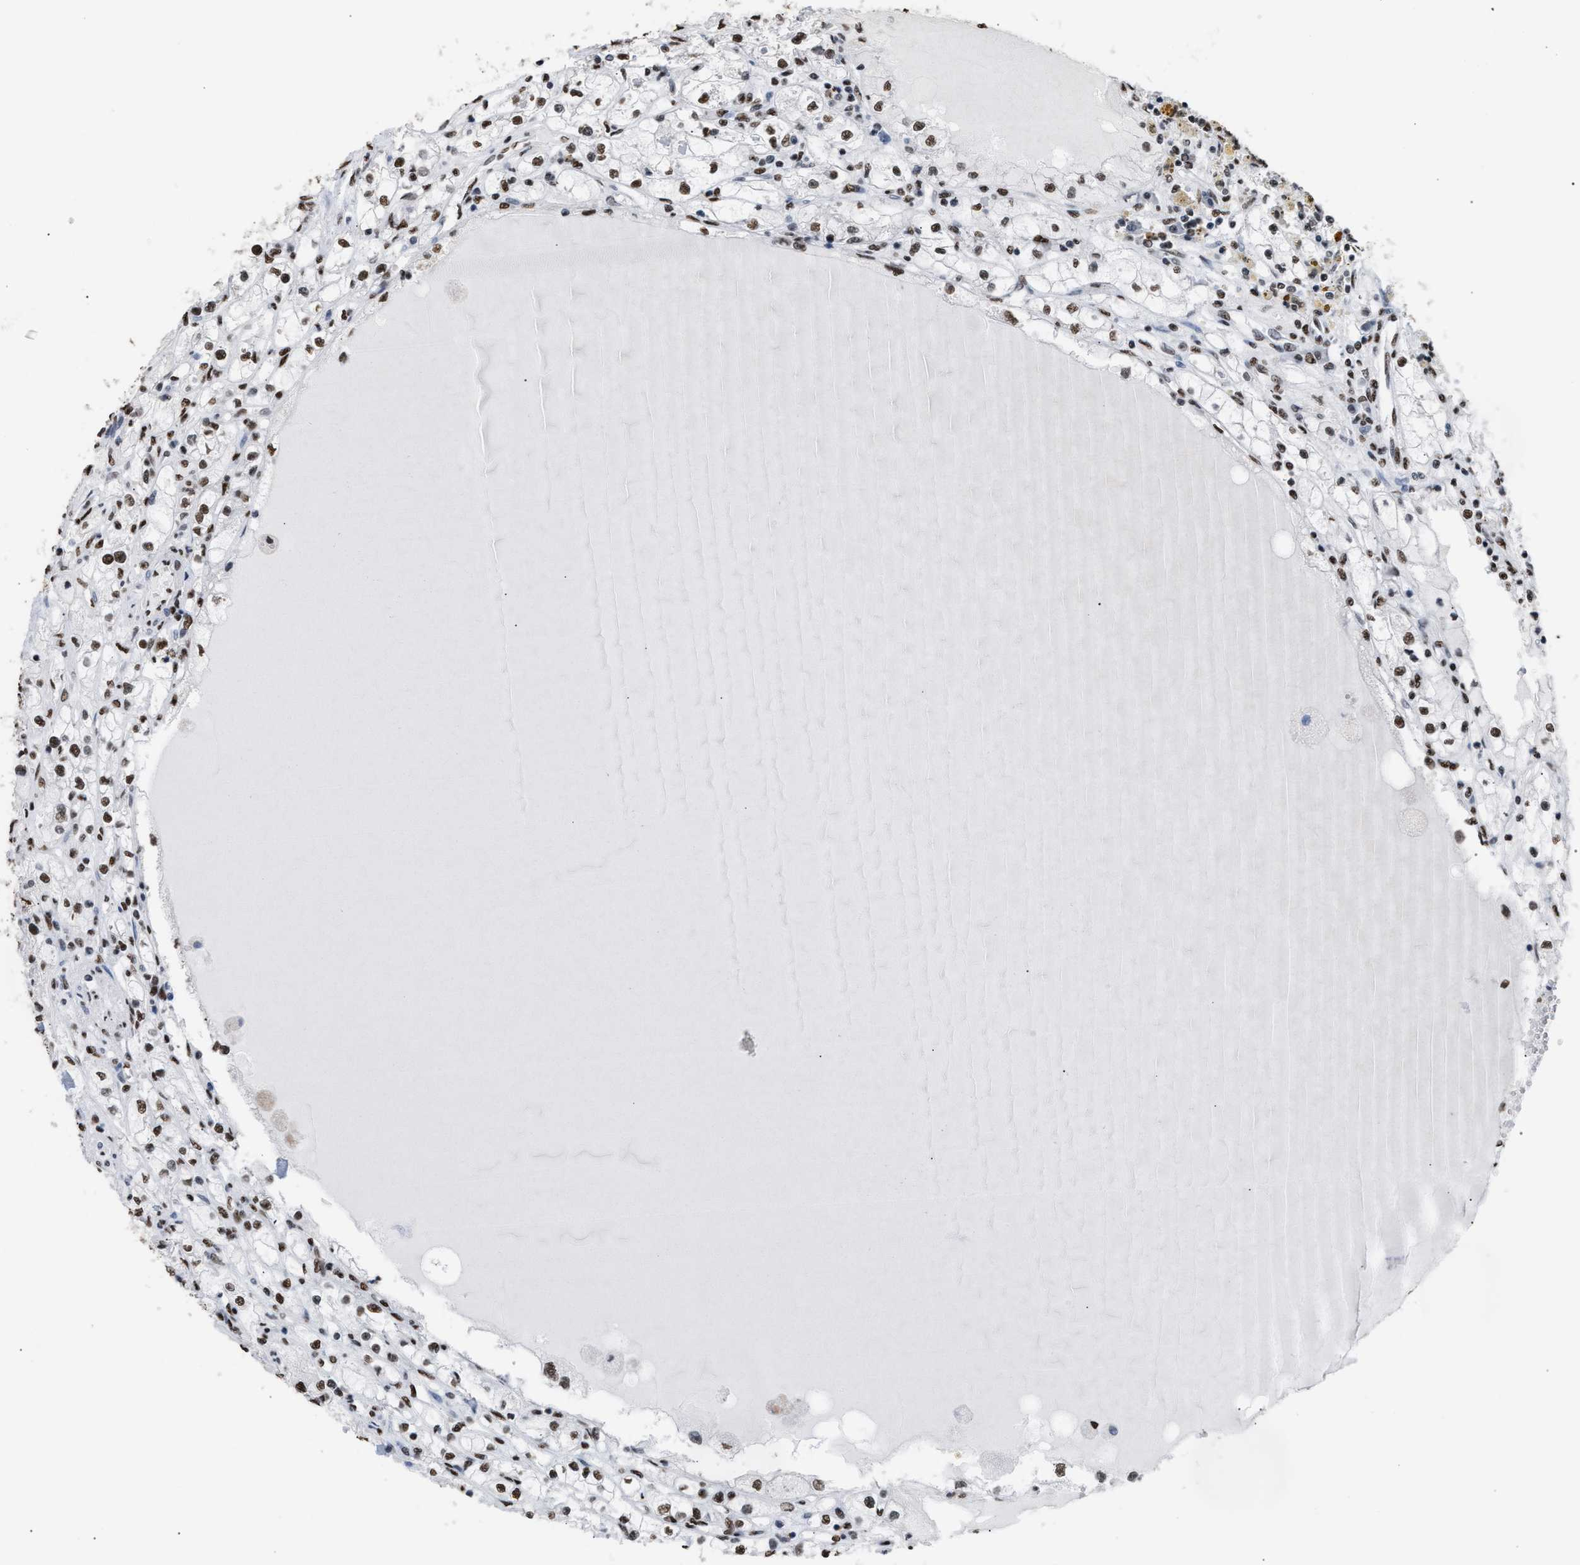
{"staining": {"intensity": "moderate", "quantity": ">75%", "location": "nuclear"}, "tissue": "renal cancer", "cell_type": "Tumor cells", "image_type": "cancer", "snomed": [{"axis": "morphology", "description": "Adenocarcinoma, NOS"}, {"axis": "topography", "description": "Kidney"}], "caption": "Approximately >75% of tumor cells in adenocarcinoma (renal) show moderate nuclear protein expression as visualized by brown immunohistochemical staining.", "gene": "CCAR2", "patient": {"sex": "male", "age": 56}}